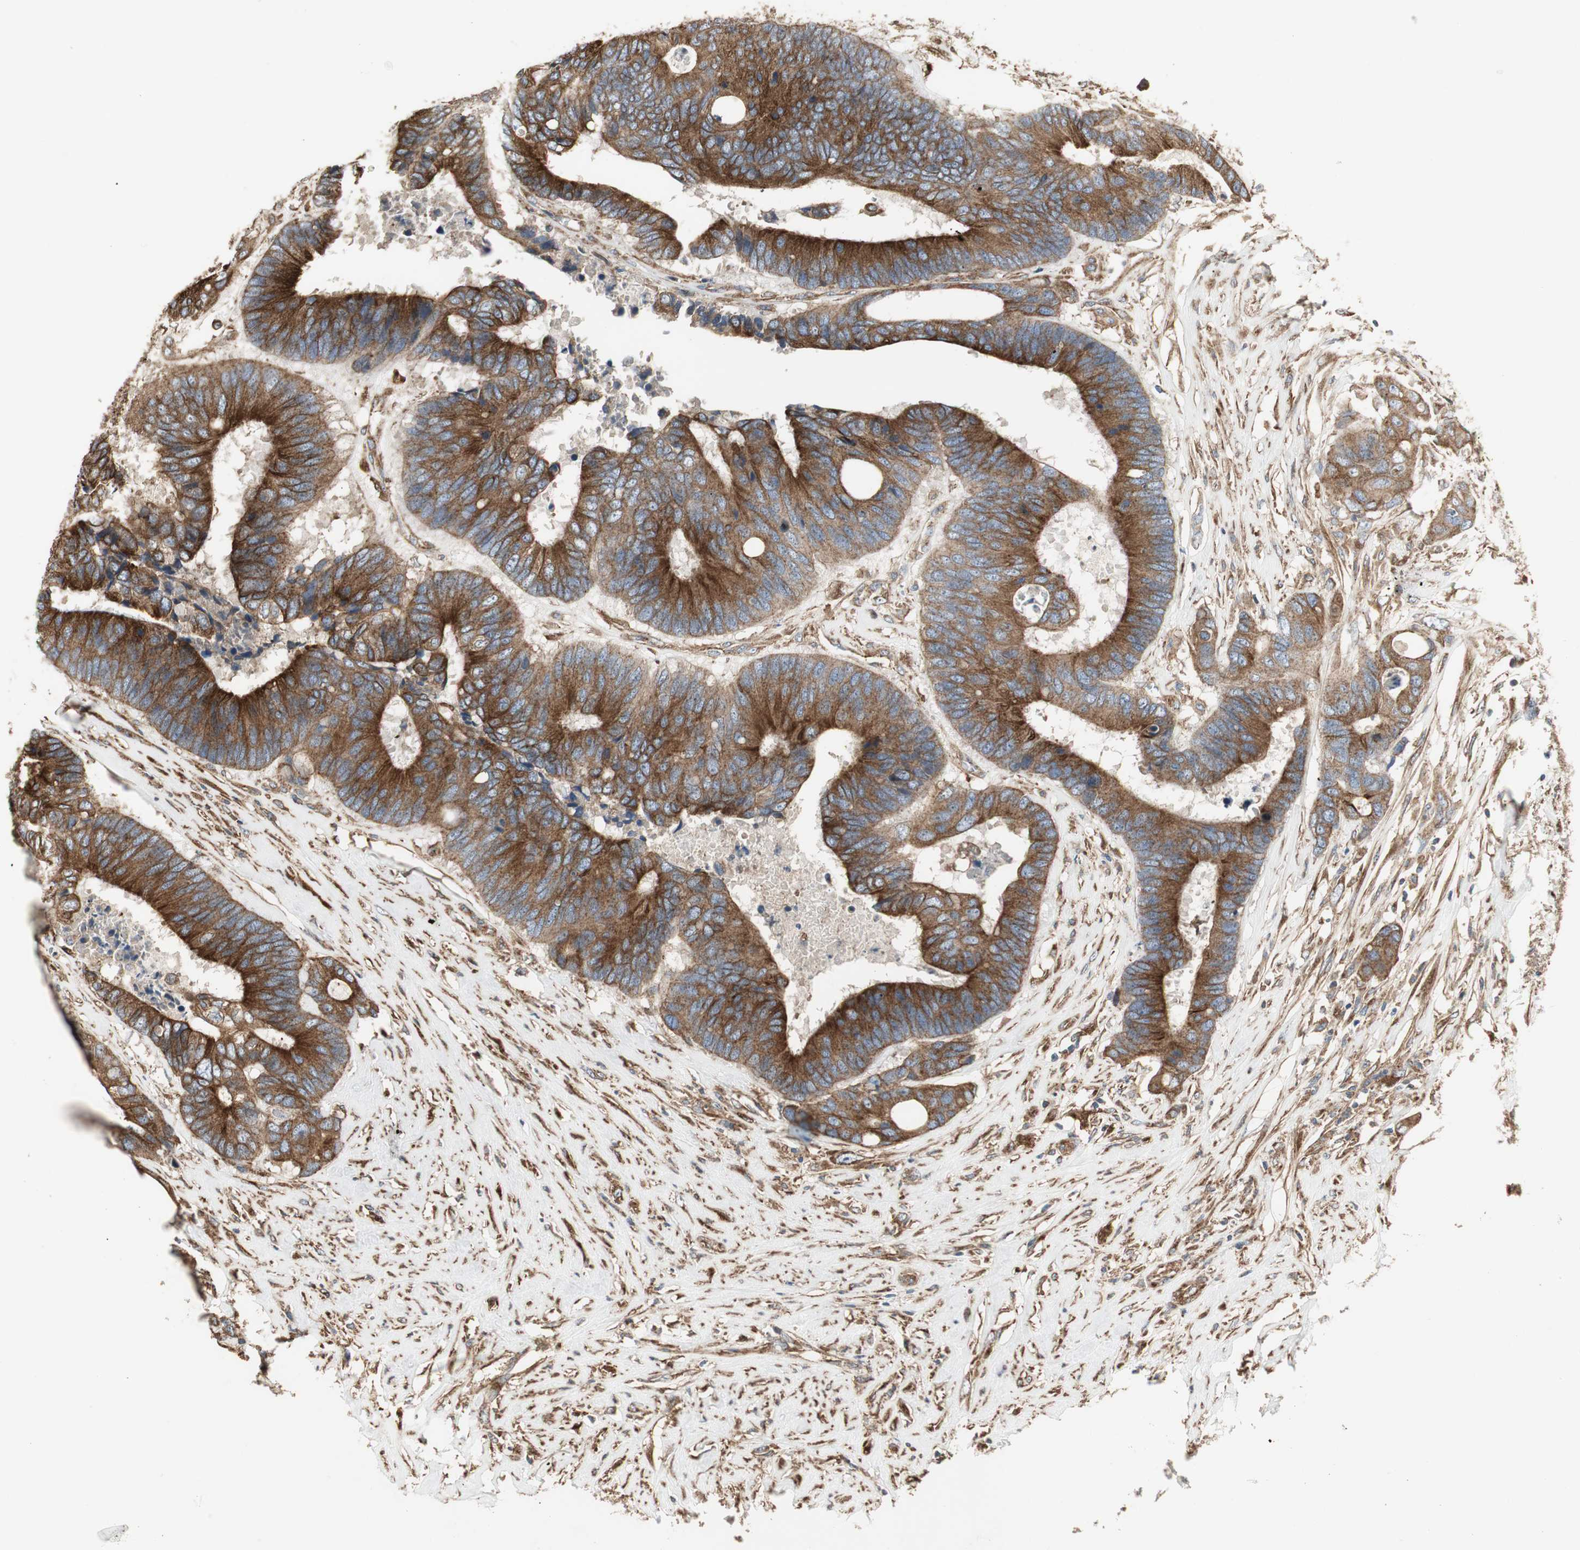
{"staining": {"intensity": "strong", "quantity": ">75%", "location": "cytoplasmic/membranous"}, "tissue": "colorectal cancer", "cell_type": "Tumor cells", "image_type": "cancer", "snomed": [{"axis": "morphology", "description": "Adenocarcinoma, NOS"}, {"axis": "topography", "description": "Rectum"}], "caption": "Adenocarcinoma (colorectal) tissue exhibits strong cytoplasmic/membranous staining in about >75% of tumor cells", "gene": "H6PD", "patient": {"sex": "male", "age": 55}}